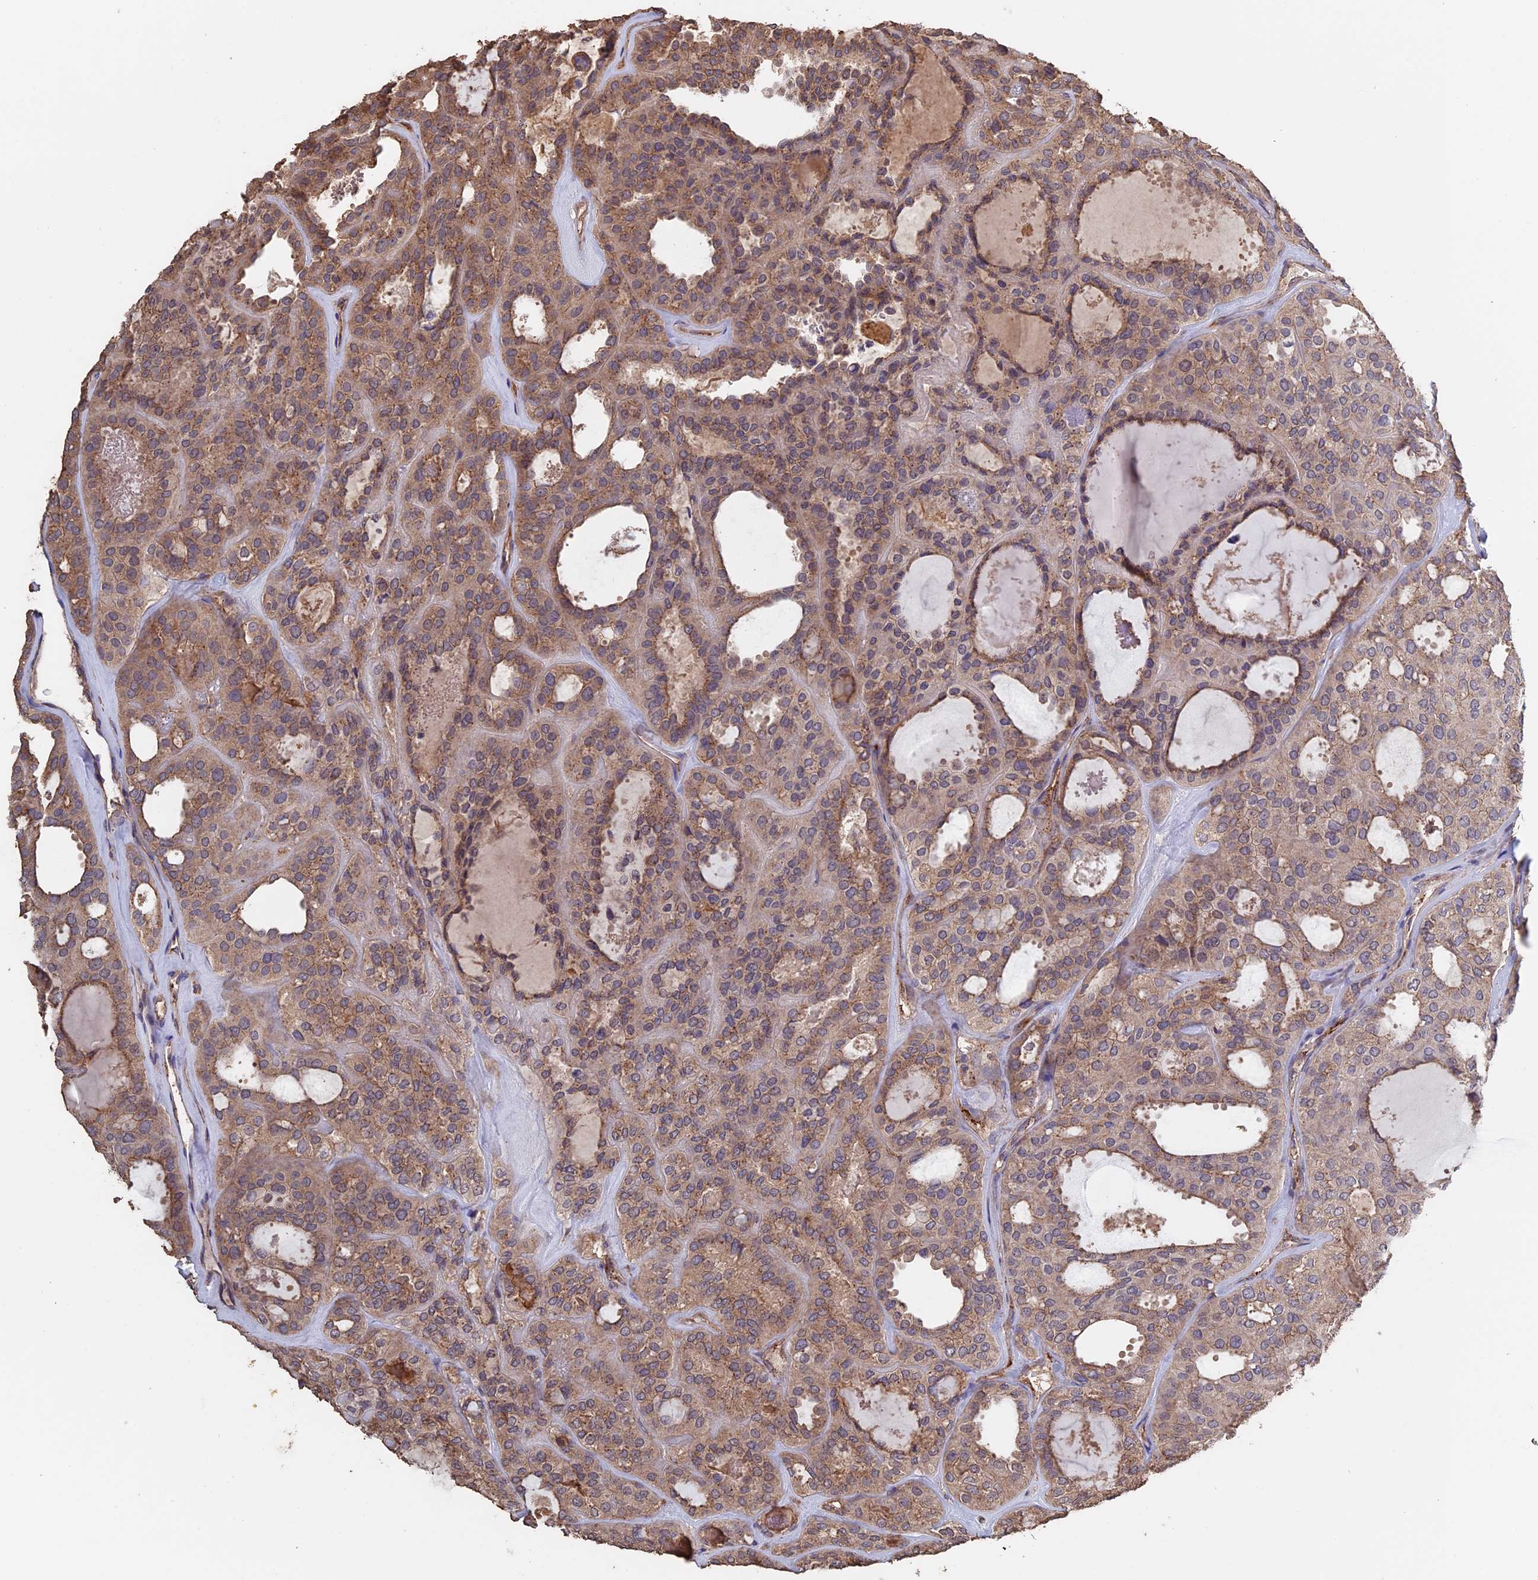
{"staining": {"intensity": "moderate", "quantity": "25%-75%", "location": "cytoplasmic/membranous"}, "tissue": "thyroid cancer", "cell_type": "Tumor cells", "image_type": "cancer", "snomed": [{"axis": "morphology", "description": "Follicular adenoma carcinoma, NOS"}, {"axis": "topography", "description": "Thyroid gland"}], "caption": "Thyroid cancer was stained to show a protein in brown. There is medium levels of moderate cytoplasmic/membranous positivity in approximately 25%-75% of tumor cells.", "gene": "PIGQ", "patient": {"sex": "male", "age": 75}}